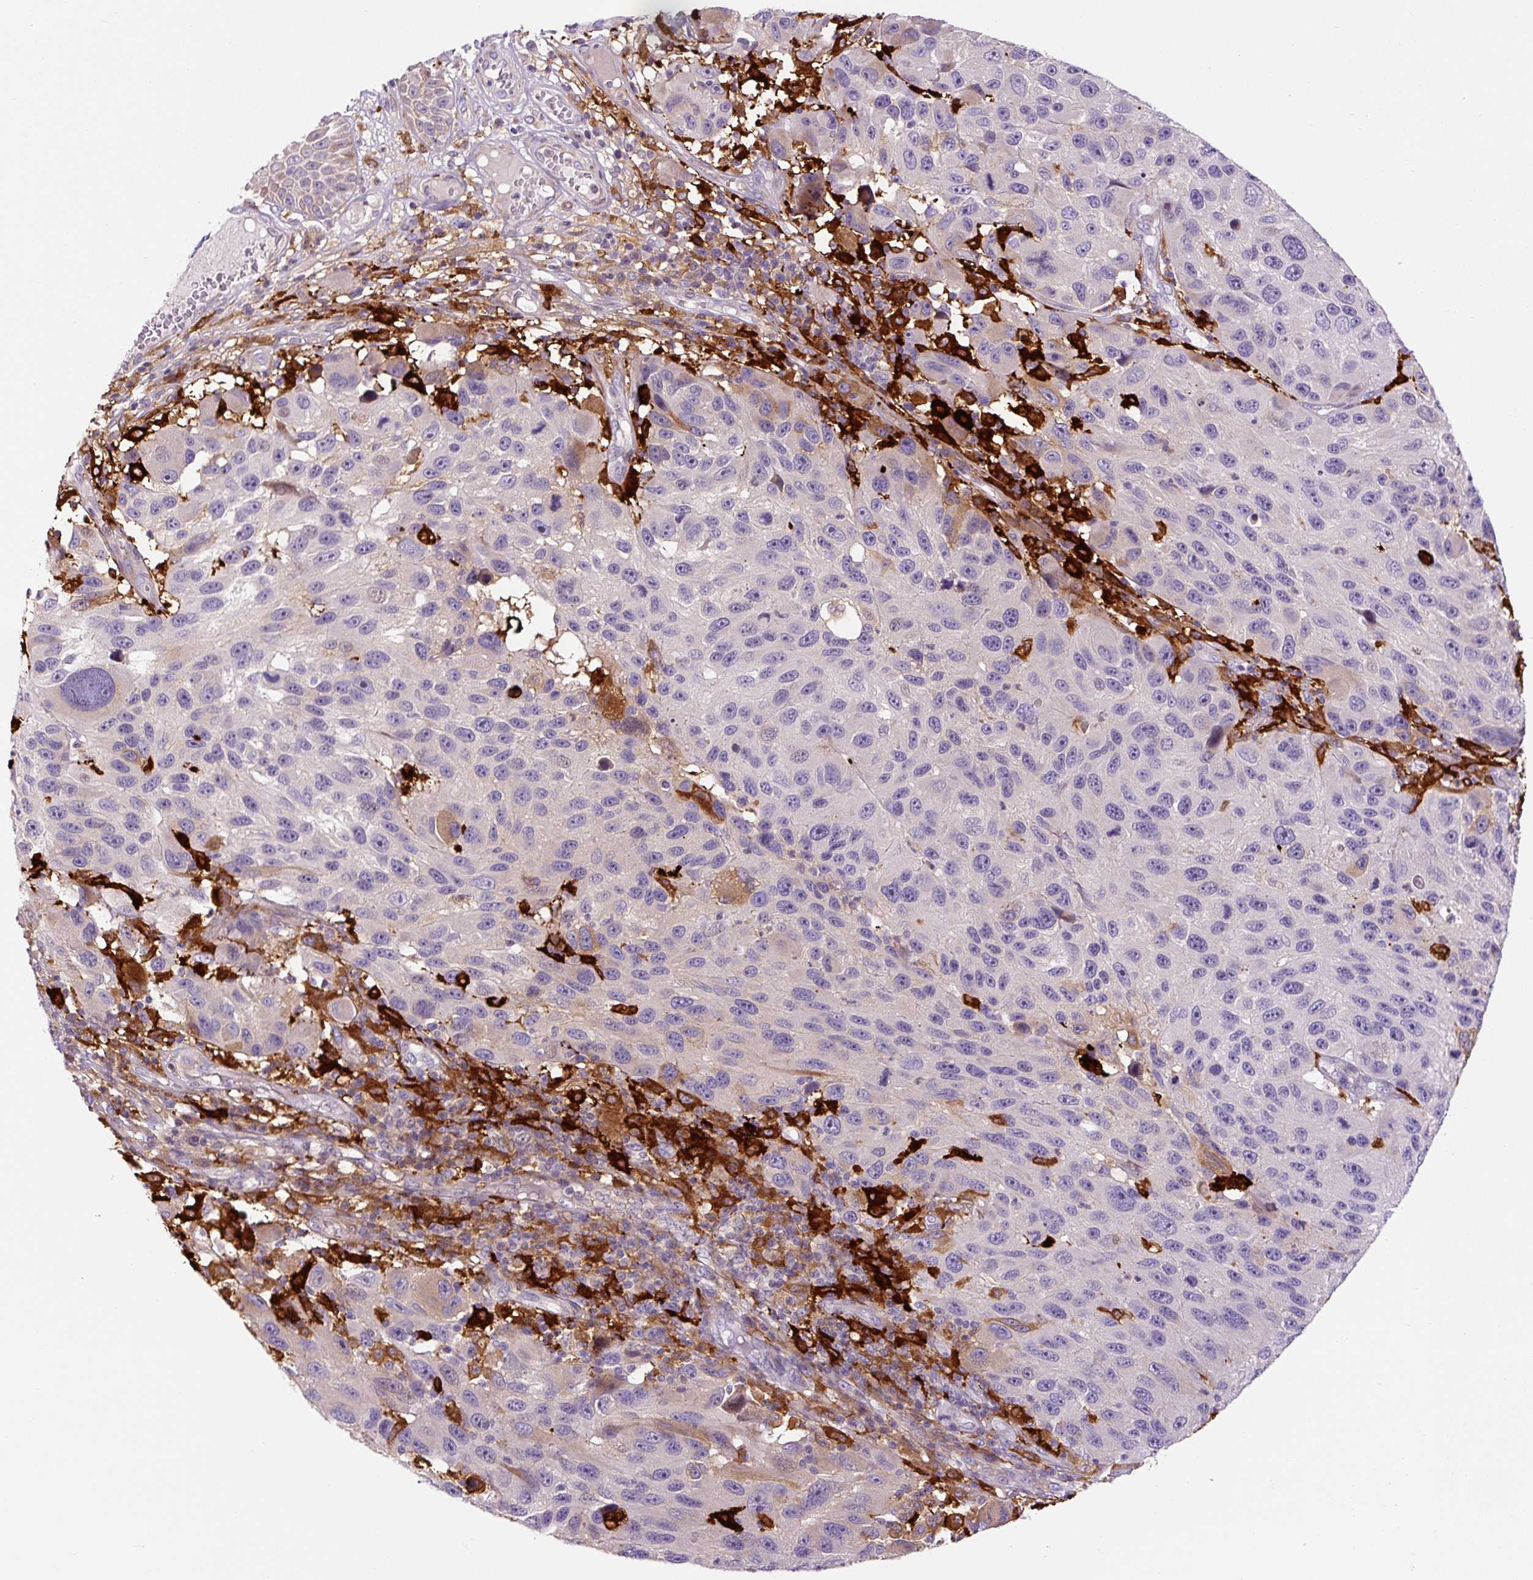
{"staining": {"intensity": "negative", "quantity": "none", "location": "none"}, "tissue": "melanoma", "cell_type": "Tumor cells", "image_type": "cancer", "snomed": [{"axis": "morphology", "description": "Malignant melanoma, NOS"}, {"axis": "topography", "description": "Skin"}], "caption": "This is an immunohistochemistry (IHC) image of human melanoma. There is no staining in tumor cells.", "gene": "FUT10", "patient": {"sex": "male", "age": 53}}